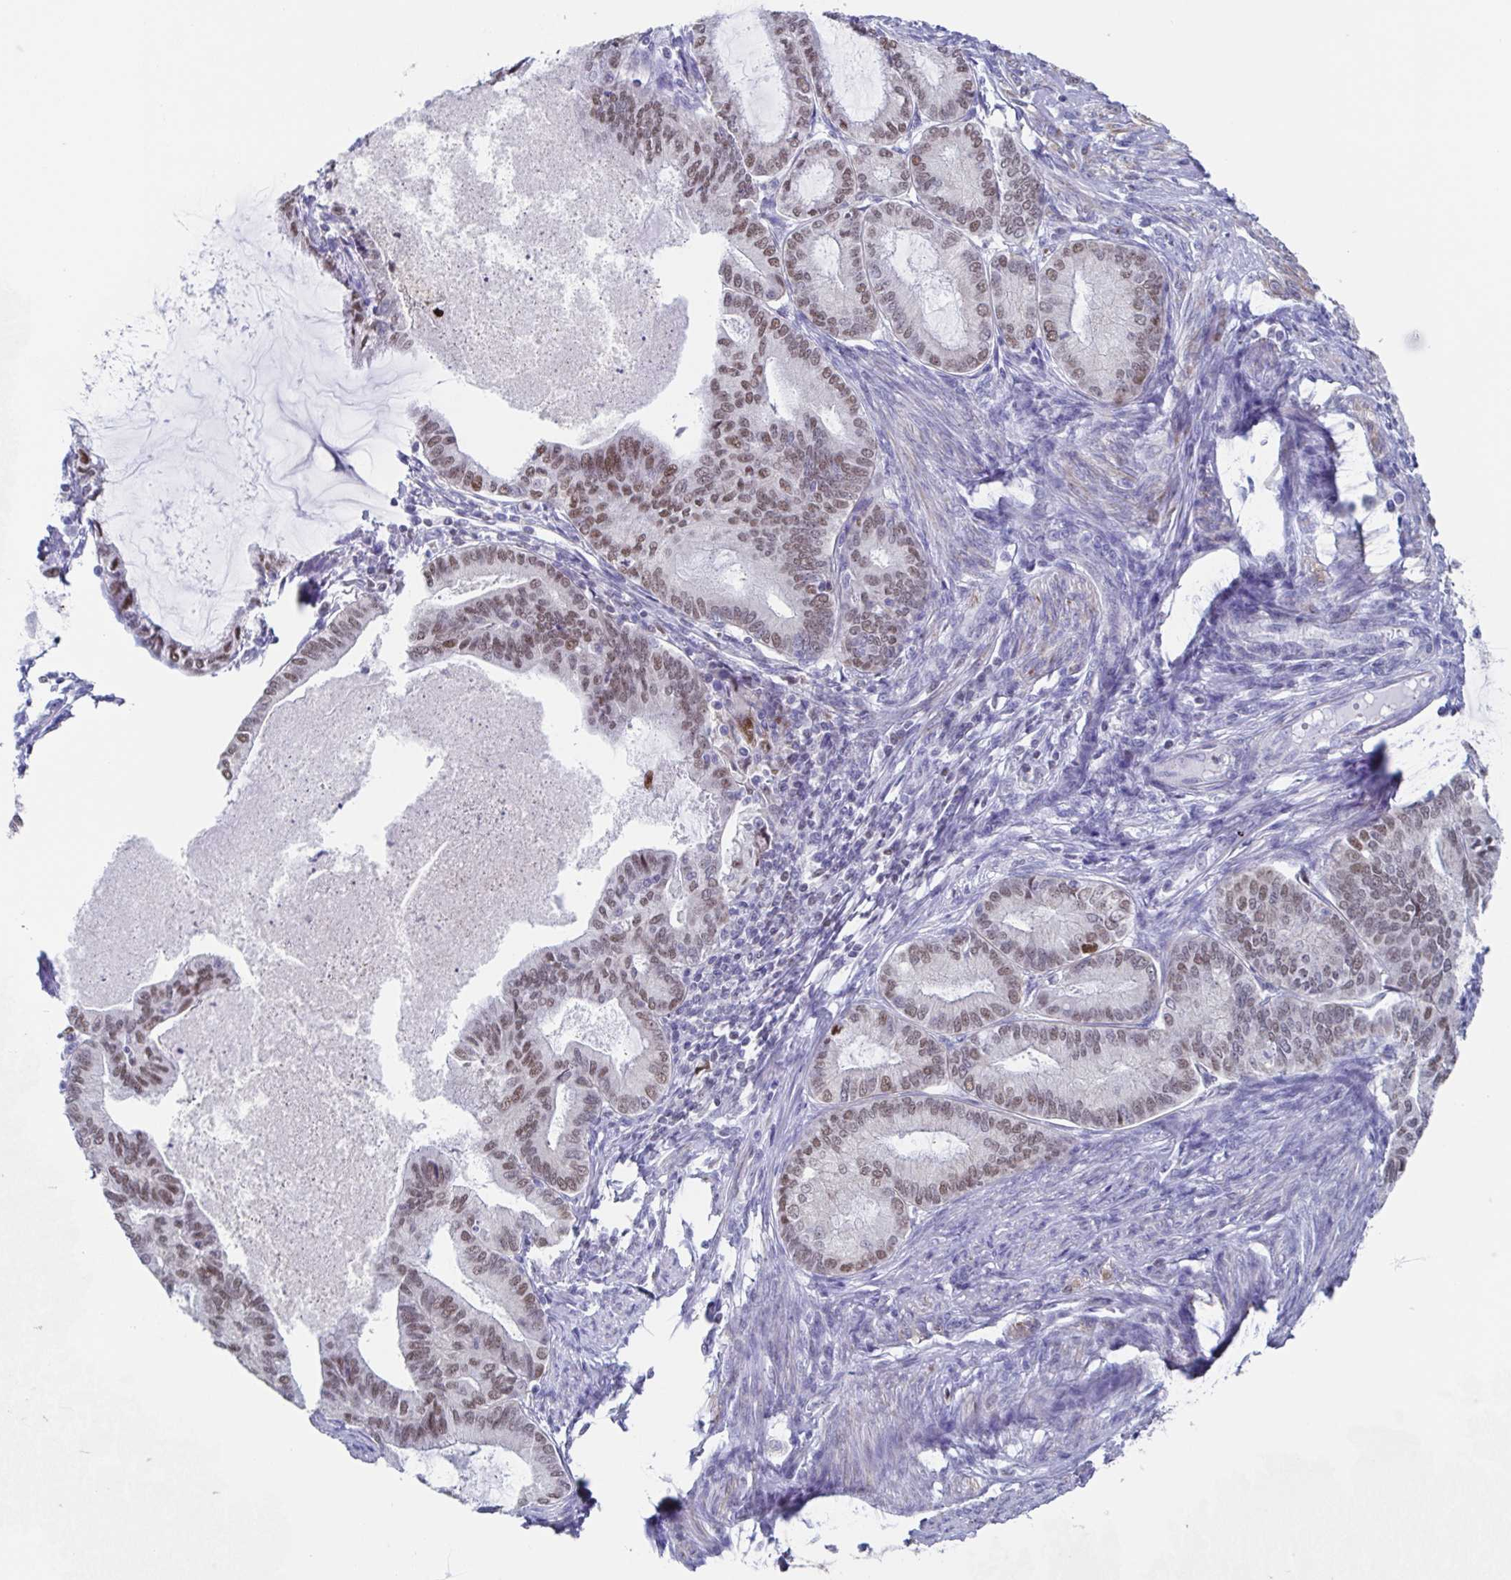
{"staining": {"intensity": "weak", "quantity": "25%-75%", "location": "nuclear"}, "tissue": "endometrial cancer", "cell_type": "Tumor cells", "image_type": "cancer", "snomed": [{"axis": "morphology", "description": "Adenocarcinoma, NOS"}, {"axis": "topography", "description": "Endometrium"}], "caption": "Endometrial cancer (adenocarcinoma) tissue demonstrates weak nuclear positivity in about 25%-75% of tumor cells", "gene": "PBOV1", "patient": {"sex": "female", "age": 86}}